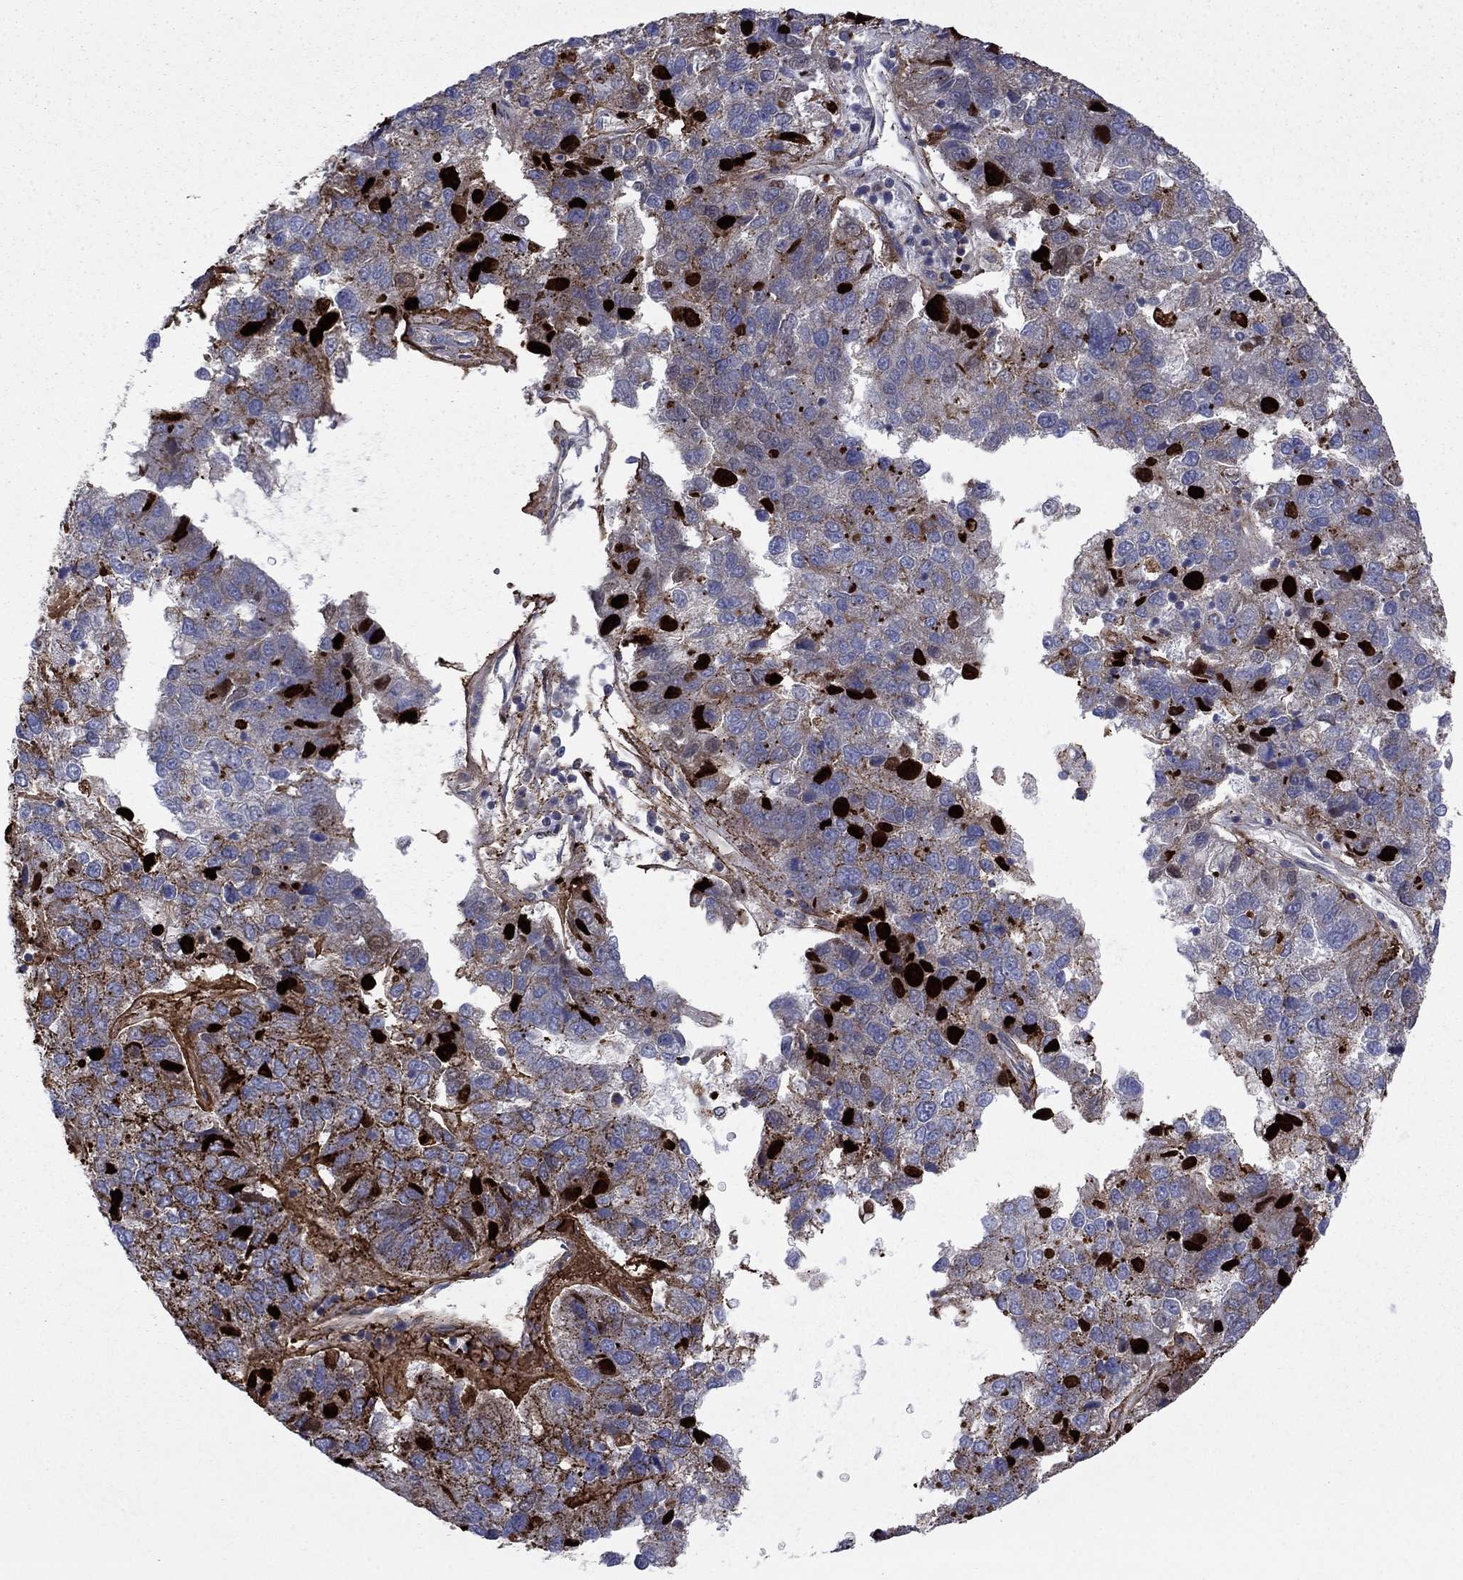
{"staining": {"intensity": "negative", "quantity": "none", "location": "none"}, "tissue": "pancreatic cancer", "cell_type": "Tumor cells", "image_type": "cancer", "snomed": [{"axis": "morphology", "description": "Adenocarcinoma, NOS"}, {"axis": "topography", "description": "Pancreas"}], "caption": "This is a histopathology image of immunohistochemistry staining of pancreatic adenocarcinoma, which shows no positivity in tumor cells.", "gene": "DOP1B", "patient": {"sex": "female", "age": 61}}